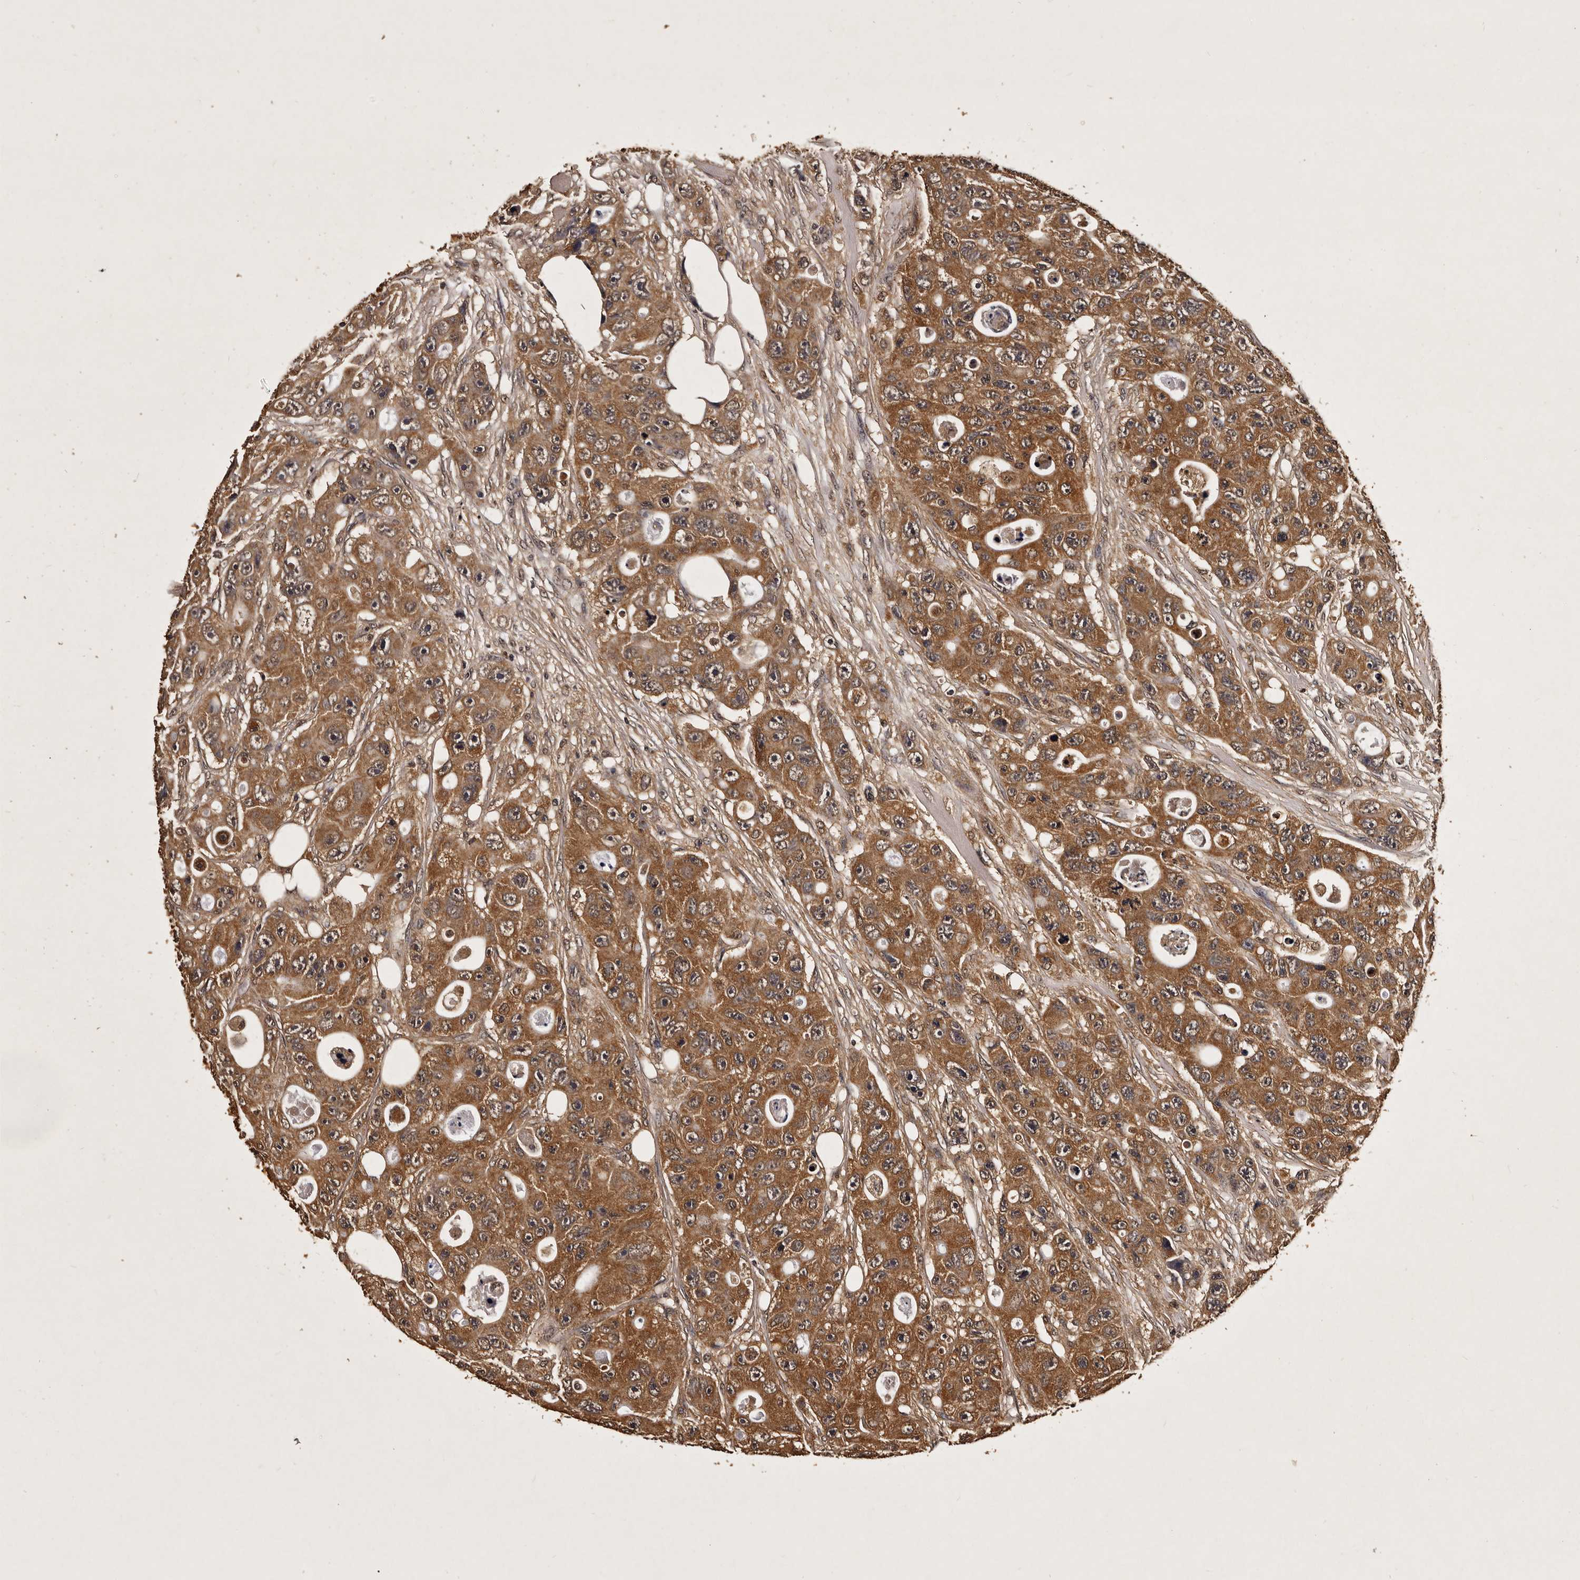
{"staining": {"intensity": "strong", "quantity": ">75%", "location": "cytoplasmic/membranous"}, "tissue": "colorectal cancer", "cell_type": "Tumor cells", "image_type": "cancer", "snomed": [{"axis": "morphology", "description": "Adenocarcinoma, NOS"}, {"axis": "topography", "description": "Colon"}], "caption": "Colorectal cancer stained with a brown dye demonstrates strong cytoplasmic/membranous positive staining in approximately >75% of tumor cells.", "gene": "PARS2", "patient": {"sex": "female", "age": 46}}